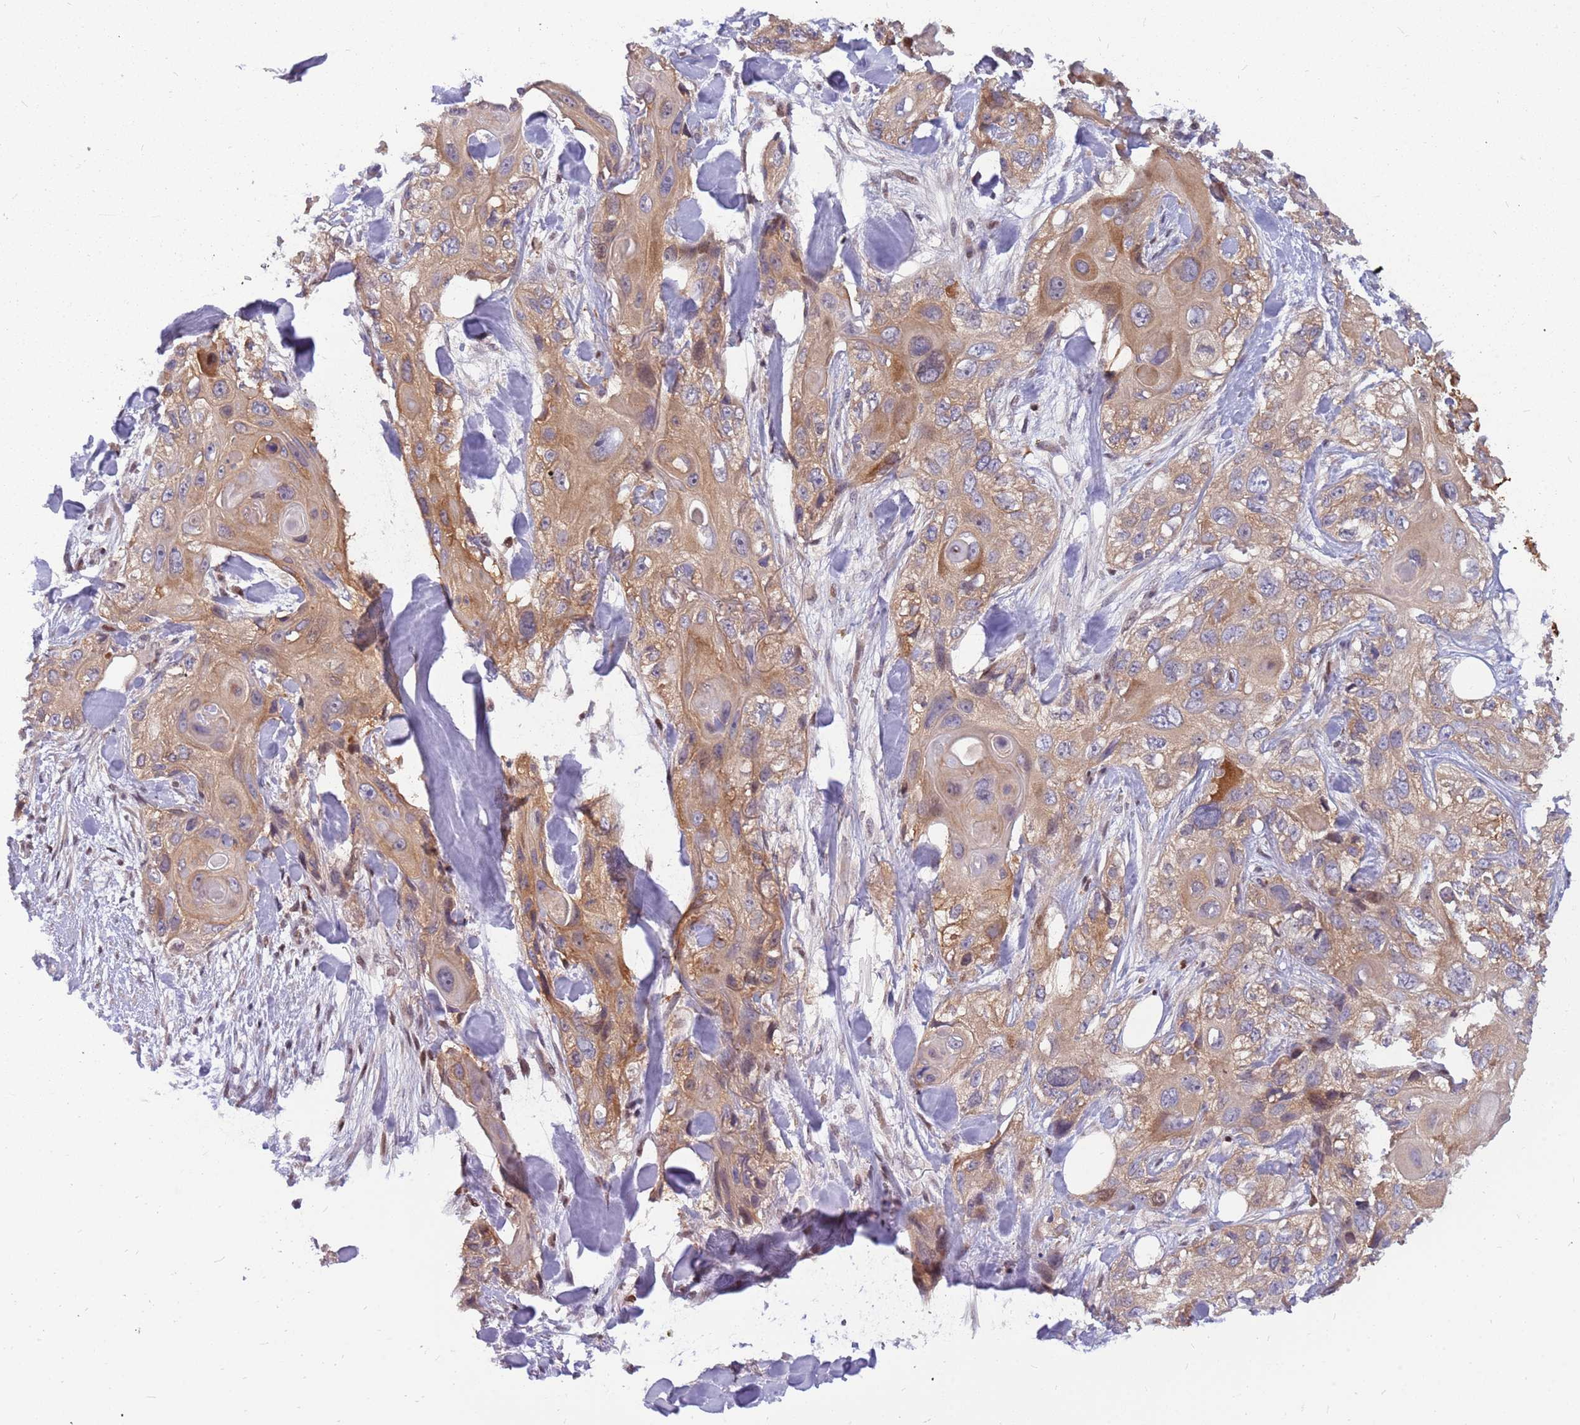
{"staining": {"intensity": "moderate", "quantity": ">75%", "location": "cytoplasmic/membranous"}, "tissue": "skin cancer", "cell_type": "Tumor cells", "image_type": "cancer", "snomed": [{"axis": "morphology", "description": "Normal tissue, NOS"}, {"axis": "morphology", "description": "Squamous cell carcinoma, NOS"}, {"axis": "topography", "description": "Skin"}], "caption": "Immunohistochemical staining of human skin cancer (squamous cell carcinoma) displays medium levels of moderate cytoplasmic/membranous protein positivity in approximately >75% of tumor cells.", "gene": "ARHGEF5", "patient": {"sex": "male", "age": 72}}